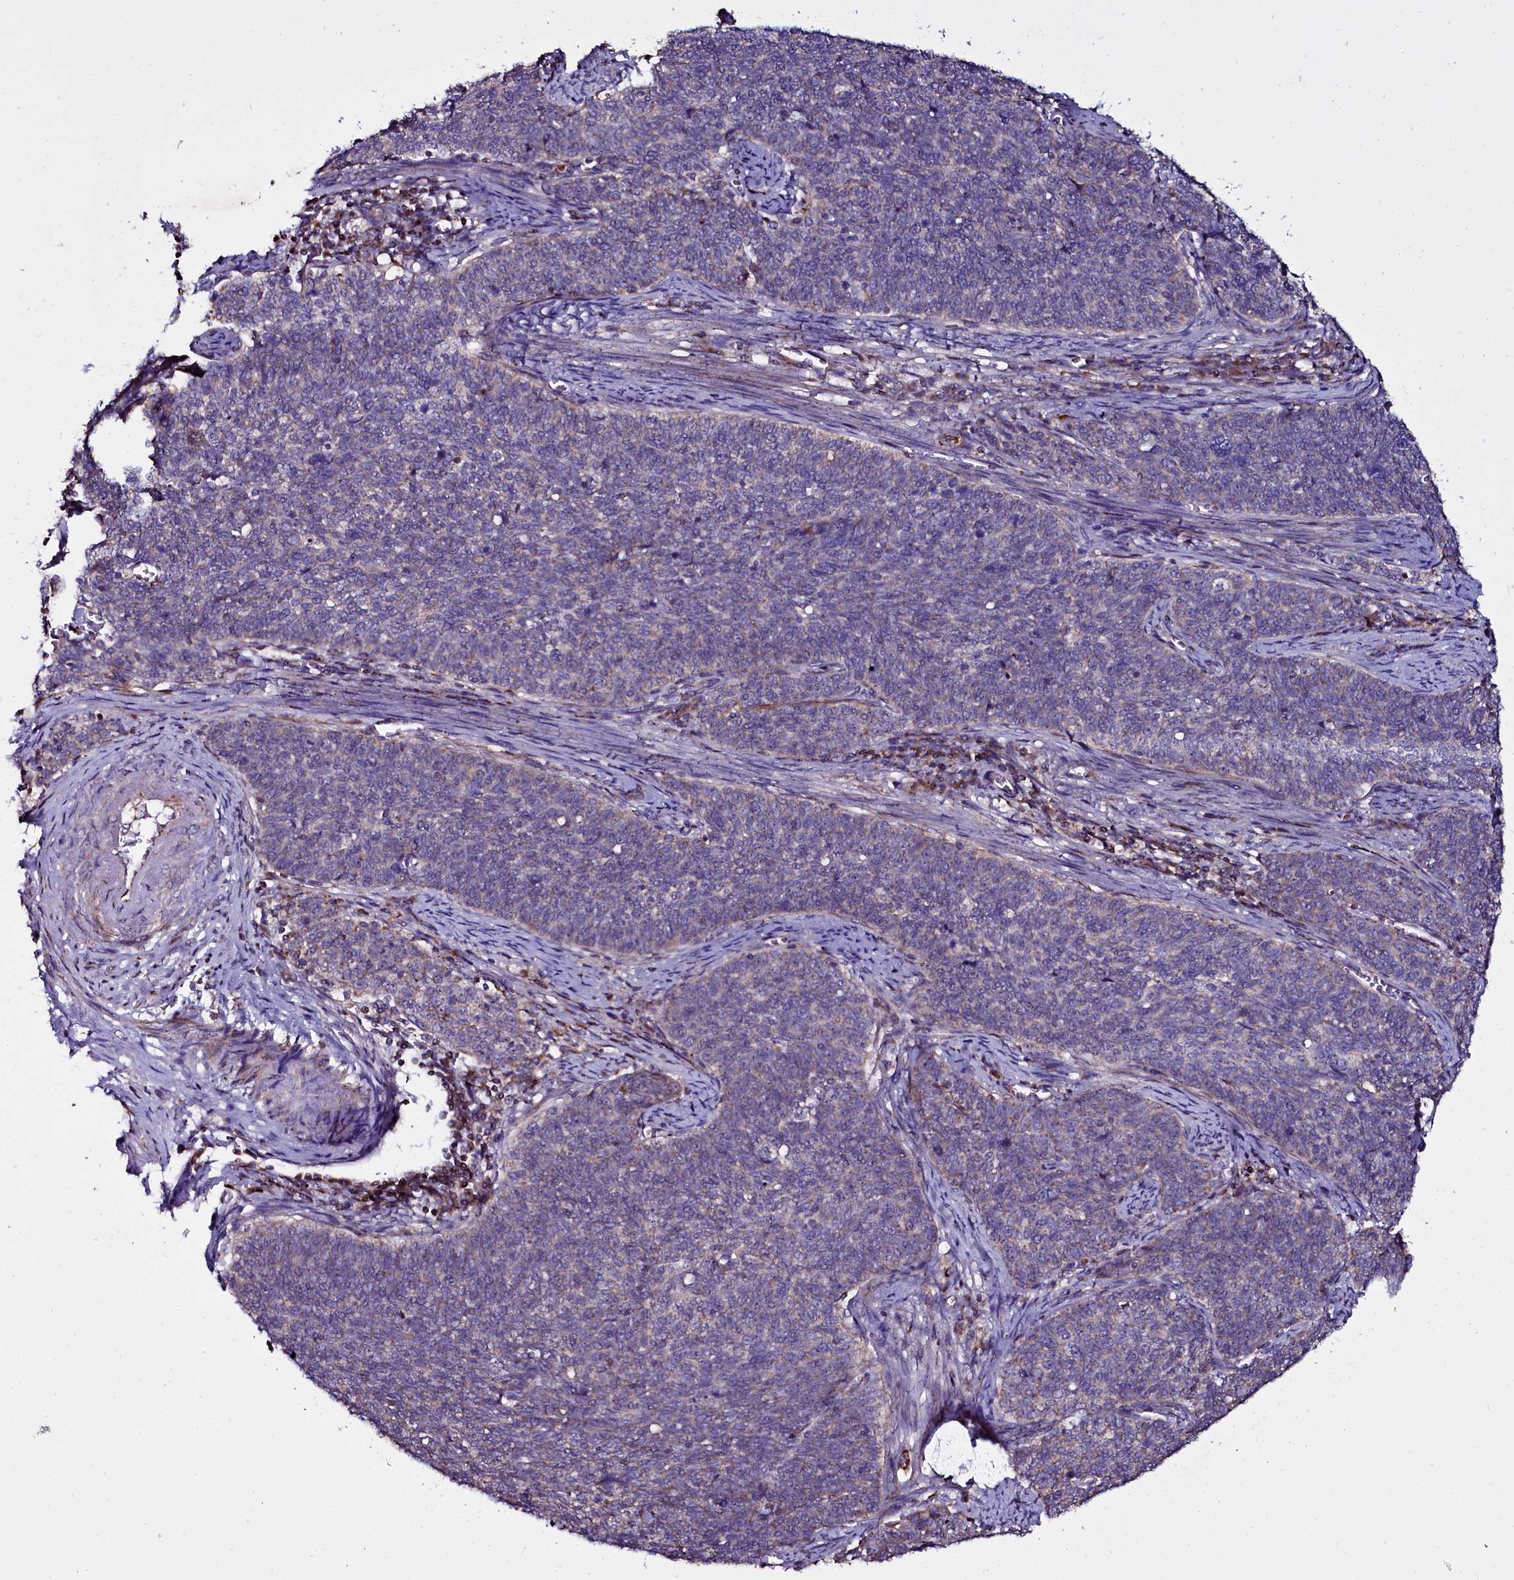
{"staining": {"intensity": "negative", "quantity": "none", "location": "none"}, "tissue": "cervical cancer", "cell_type": "Tumor cells", "image_type": "cancer", "snomed": [{"axis": "morphology", "description": "Squamous cell carcinoma, NOS"}, {"axis": "topography", "description": "Cervix"}], "caption": "High magnification brightfield microscopy of cervical cancer stained with DAB (brown) and counterstained with hematoxylin (blue): tumor cells show no significant positivity.", "gene": "NAA80", "patient": {"sex": "female", "age": 39}}